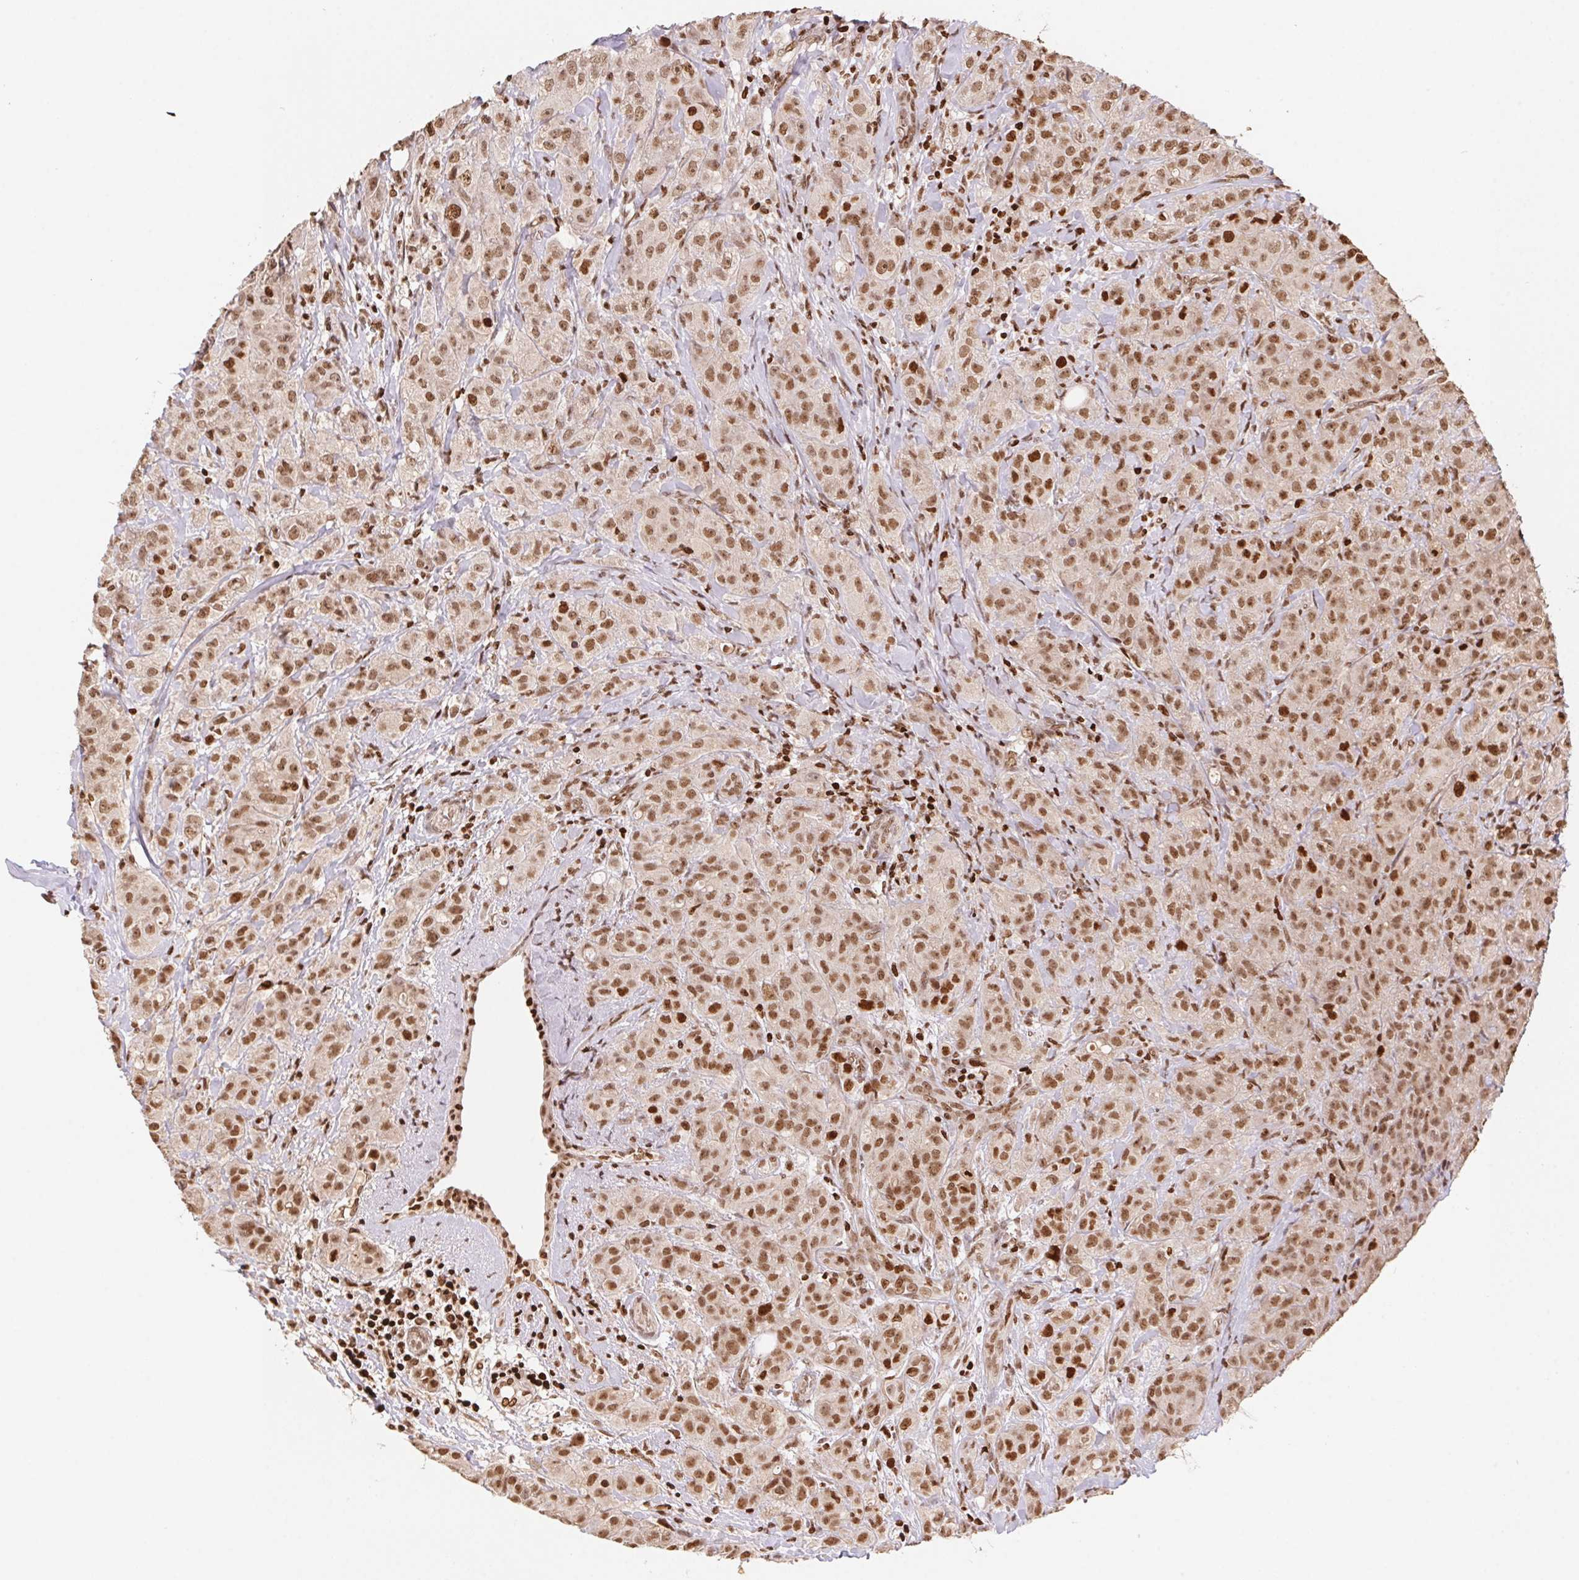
{"staining": {"intensity": "moderate", "quantity": ">75%", "location": "nuclear"}, "tissue": "breast cancer", "cell_type": "Tumor cells", "image_type": "cancer", "snomed": [{"axis": "morphology", "description": "Normal tissue, NOS"}, {"axis": "morphology", "description": "Duct carcinoma"}, {"axis": "topography", "description": "Breast"}], "caption": "Immunohistochemical staining of human breast cancer (intraductal carcinoma) exhibits medium levels of moderate nuclear protein staining in about >75% of tumor cells.", "gene": "POLD3", "patient": {"sex": "female", "age": 43}}